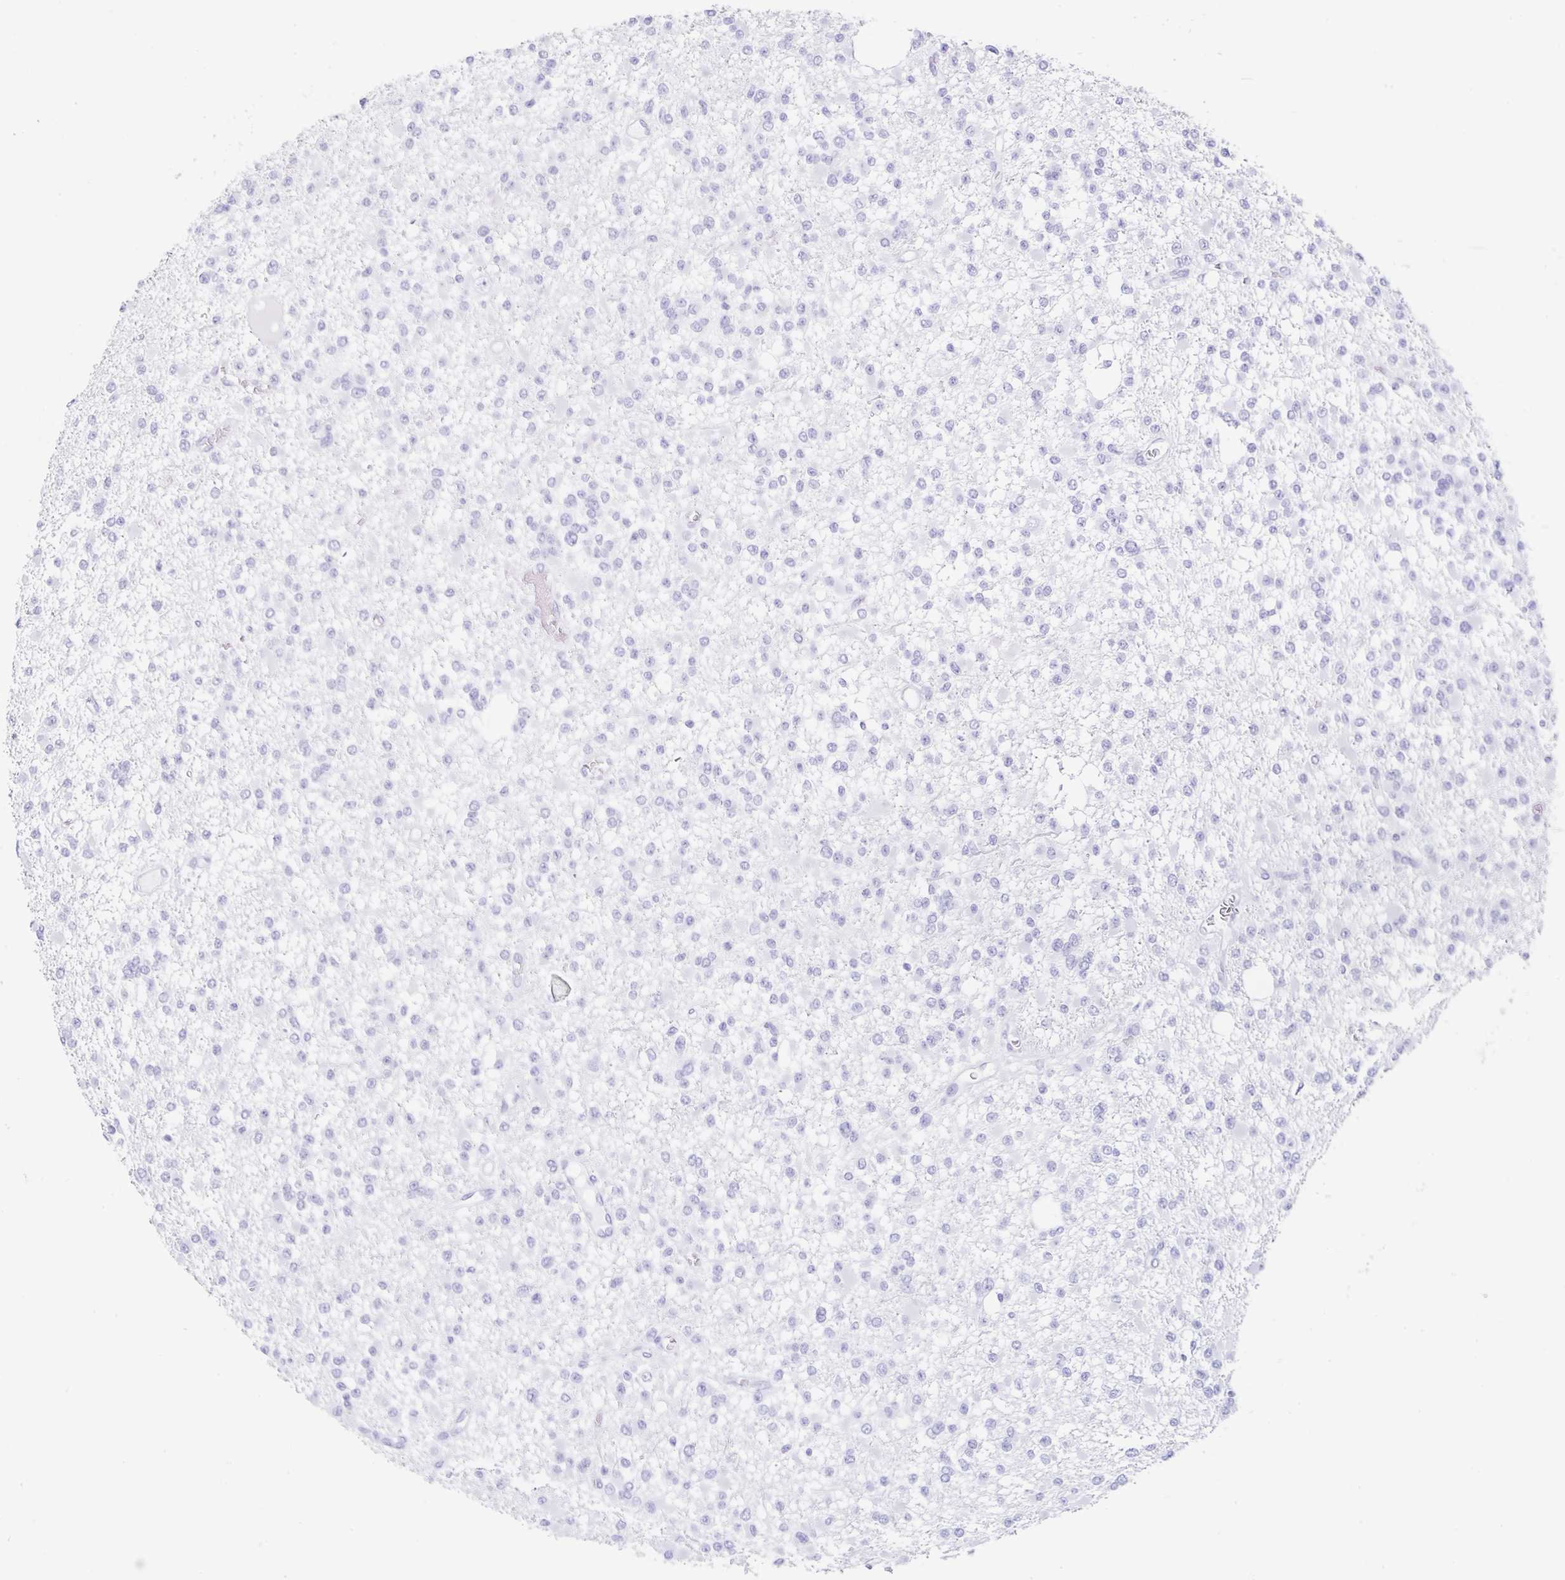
{"staining": {"intensity": "negative", "quantity": "none", "location": "none"}, "tissue": "glioma", "cell_type": "Tumor cells", "image_type": "cancer", "snomed": [{"axis": "morphology", "description": "Glioma, malignant, Low grade"}, {"axis": "topography", "description": "Brain"}], "caption": "Image shows no protein staining in tumor cells of malignant low-grade glioma tissue. (DAB (3,3'-diaminobenzidine) immunohistochemistry, high magnification).", "gene": "CLDND2", "patient": {"sex": "female", "age": 22}}